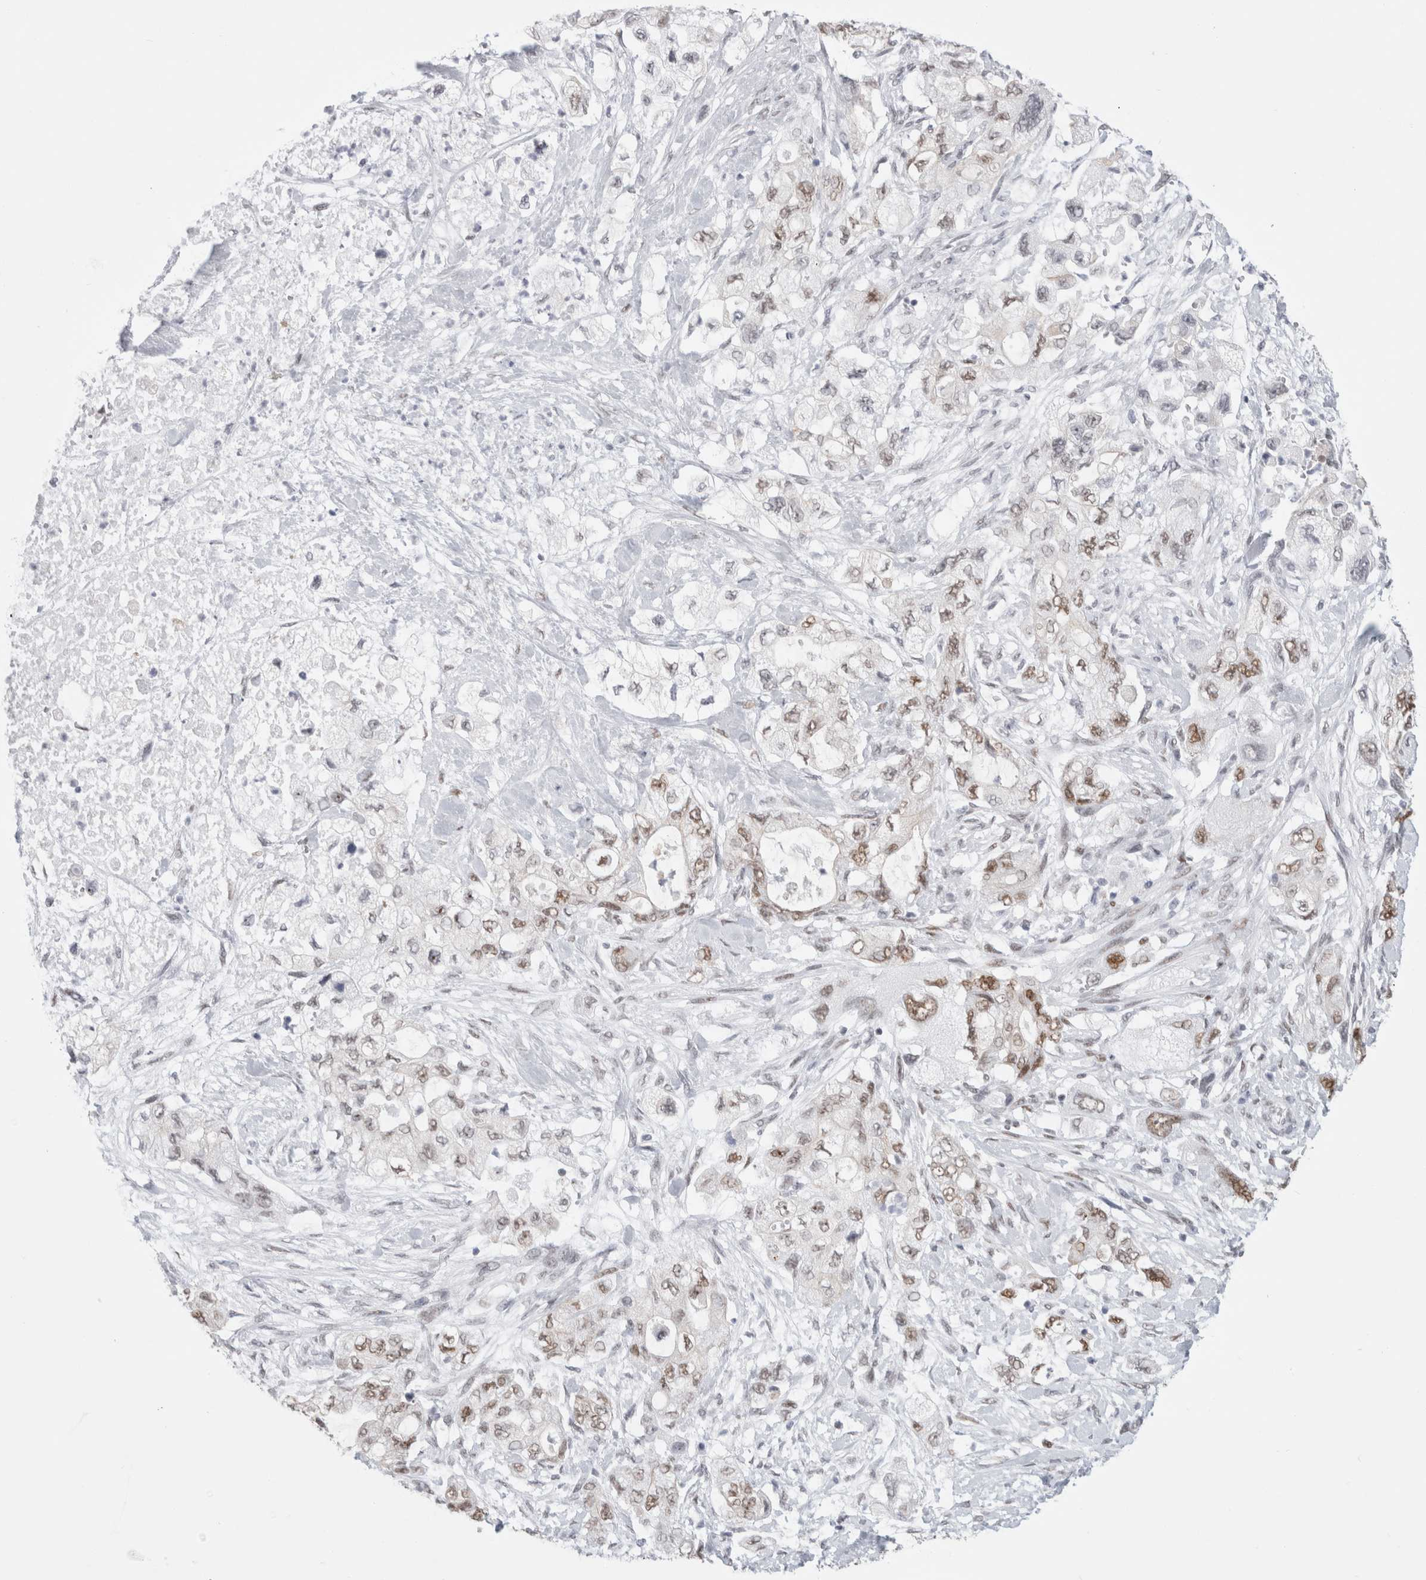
{"staining": {"intensity": "moderate", "quantity": ">75%", "location": "nuclear"}, "tissue": "pancreatic cancer", "cell_type": "Tumor cells", "image_type": "cancer", "snomed": [{"axis": "morphology", "description": "Adenocarcinoma, NOS"}, {"axis": "topography", "description": "Pancreas"}], "caption": "A histopathology image showing moderate nuclear expression in approximately >75% of tumor cells in adenocarcinoma (pancreatic), as visualized by brown immunohistochemical staining.", "gene": "SMARCC1", "patient": {"sex": "female", "age": 73}}